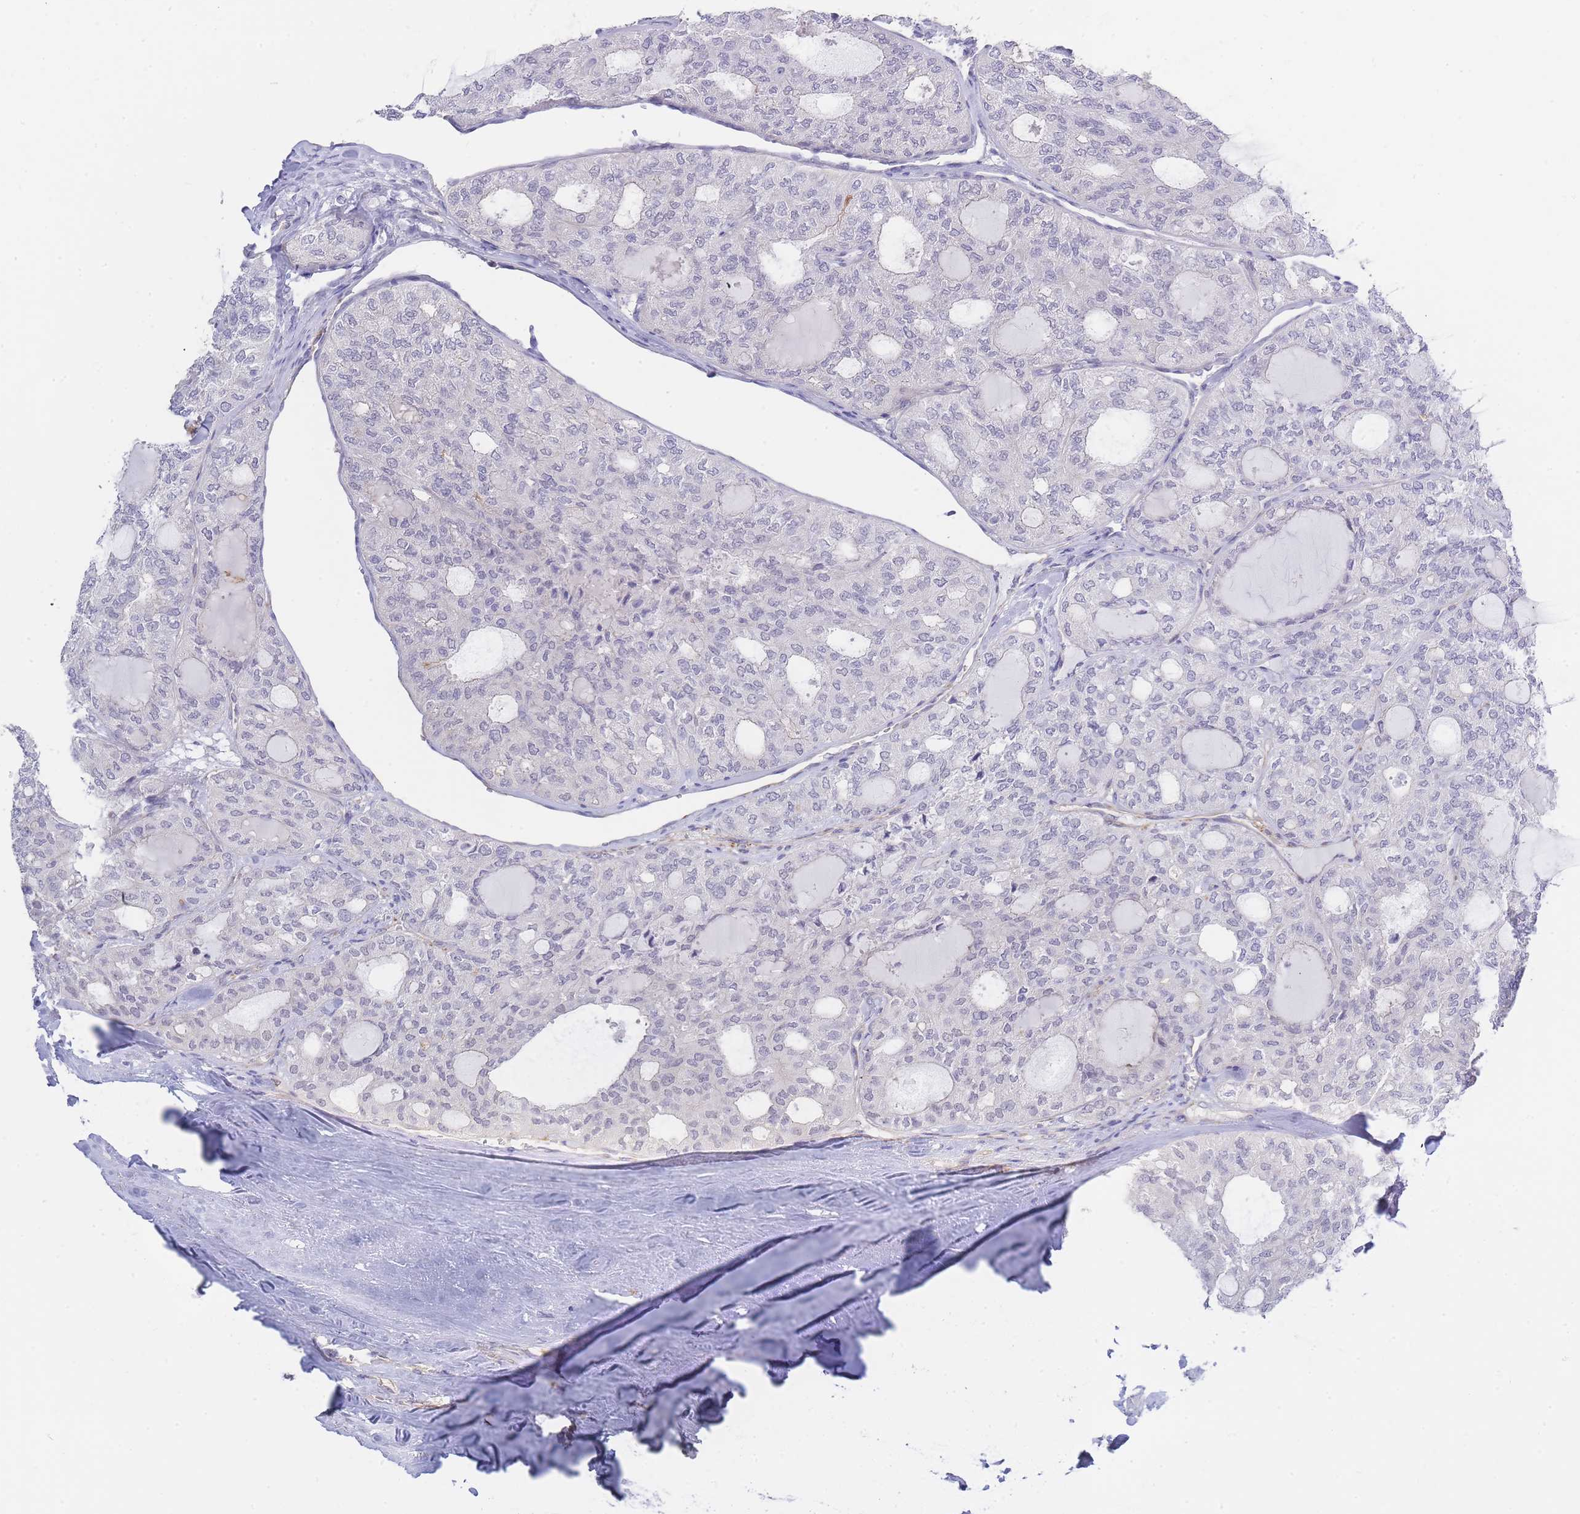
{"staining": {"intensity": "negative", "quantity": "none", "location": "none"}, "tissue": "thyroid cancer", "cell_type": "Tumor cells", "image_type": "cancer", "snomed": [{"axis": "morphology", "description": "Follicular adenoma carcinoma, NOS"}, {"axis": "topography", "description": "Thyroid gland"}], "caption": "Tumor cells are negative for brown protein staining in follicular adenoma carcinoma (thyroid).", "gene": "C19orf25", "patient": {"sex": "male", "age": 75}}